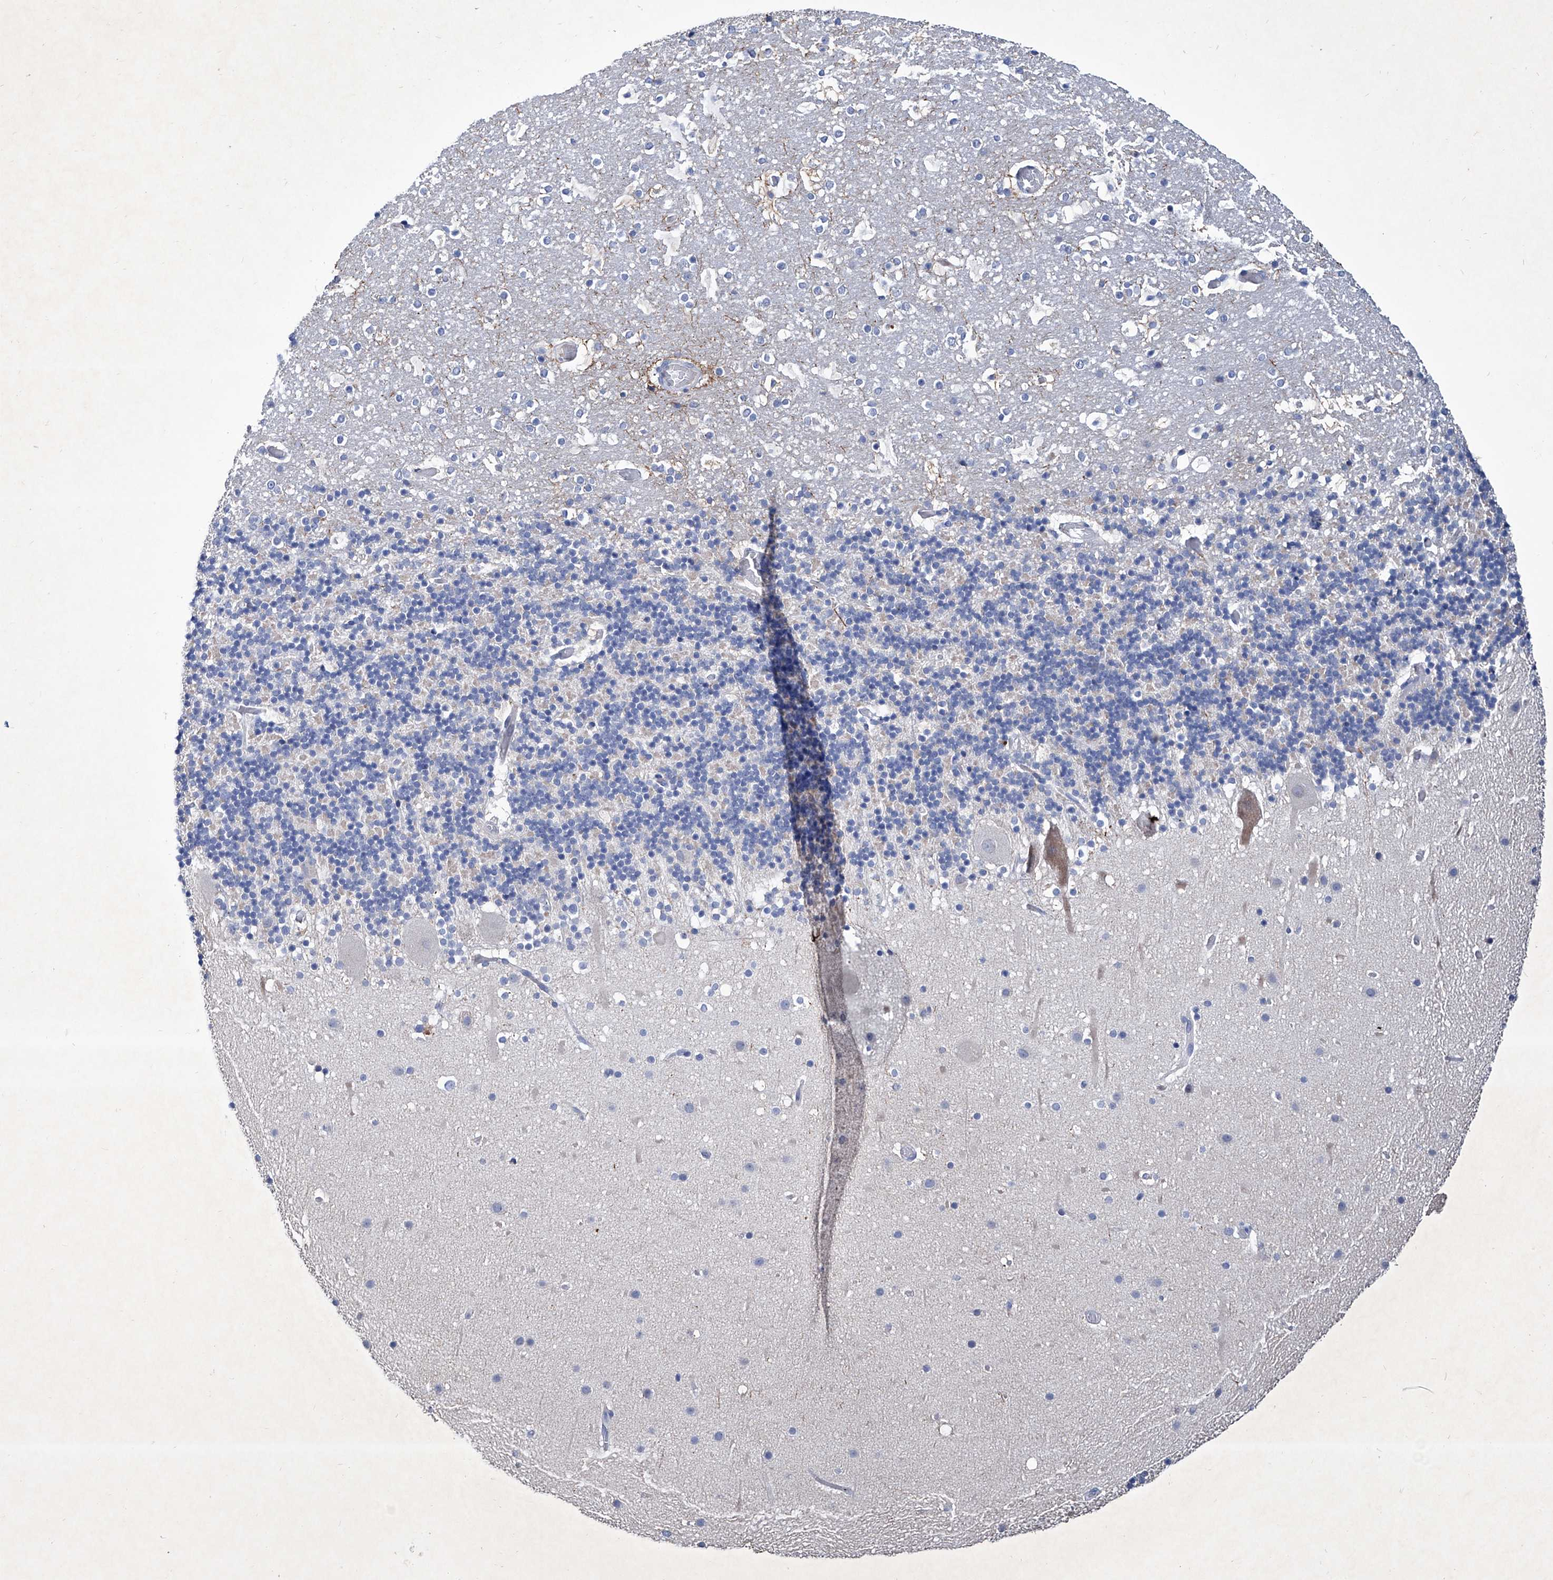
{"staining": {"intensity": "negative", "quantity": "none", "location": "none"}, "tissue": "cerebellum", "cell_type": "Cells in granular layer", "image_type": "normal", "snomed": [{"axis": "morphology", "description": "Normal tissue, NOS"}, {"axis": "topography", "description": "Cerebellum"}], "caption": "Micrograph shows no protein staining in cells in granular layer of benign cerebellum.", "gene": "KLHL17", "patient": {"sex": "male", "age": 57}}